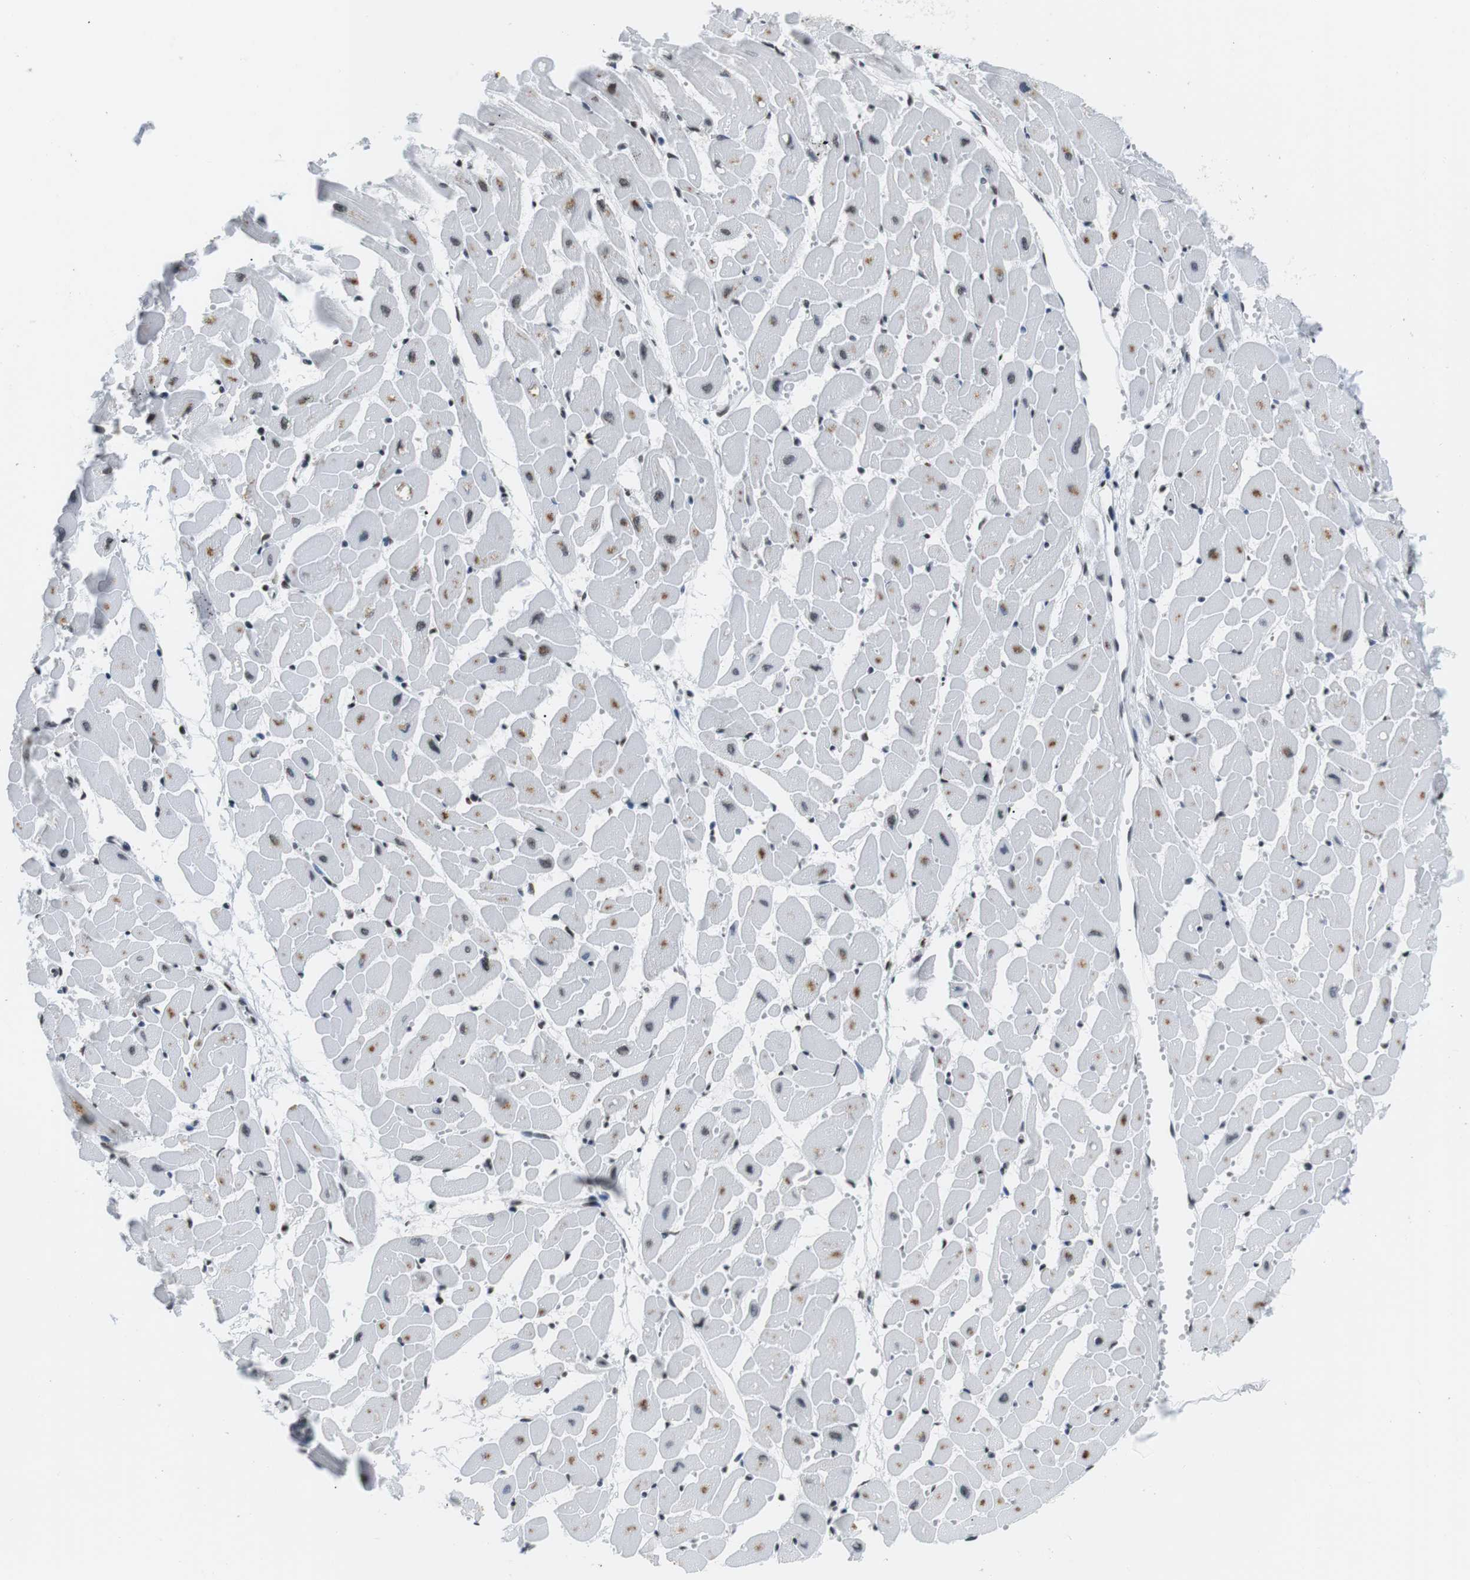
{"staining": {"intensity": "weak", "quantity": "<25%", "location": "nuclear"}, "tissue": "heart muscle", "cell_type": "Cardiomyocytes", "image_type": "normal", "snomed": [{"axis": "morphology", "description": "Normal tissue, NOS"}, {"axis": "topography", "description": "Heart"}], "caption": "Human heart muscle stained for a protein using immunohistochemistry demonstrates no positivity in cardiomyocytes.", "gene": "E2F2", "patient": {"sex": "female", "age": 19}}